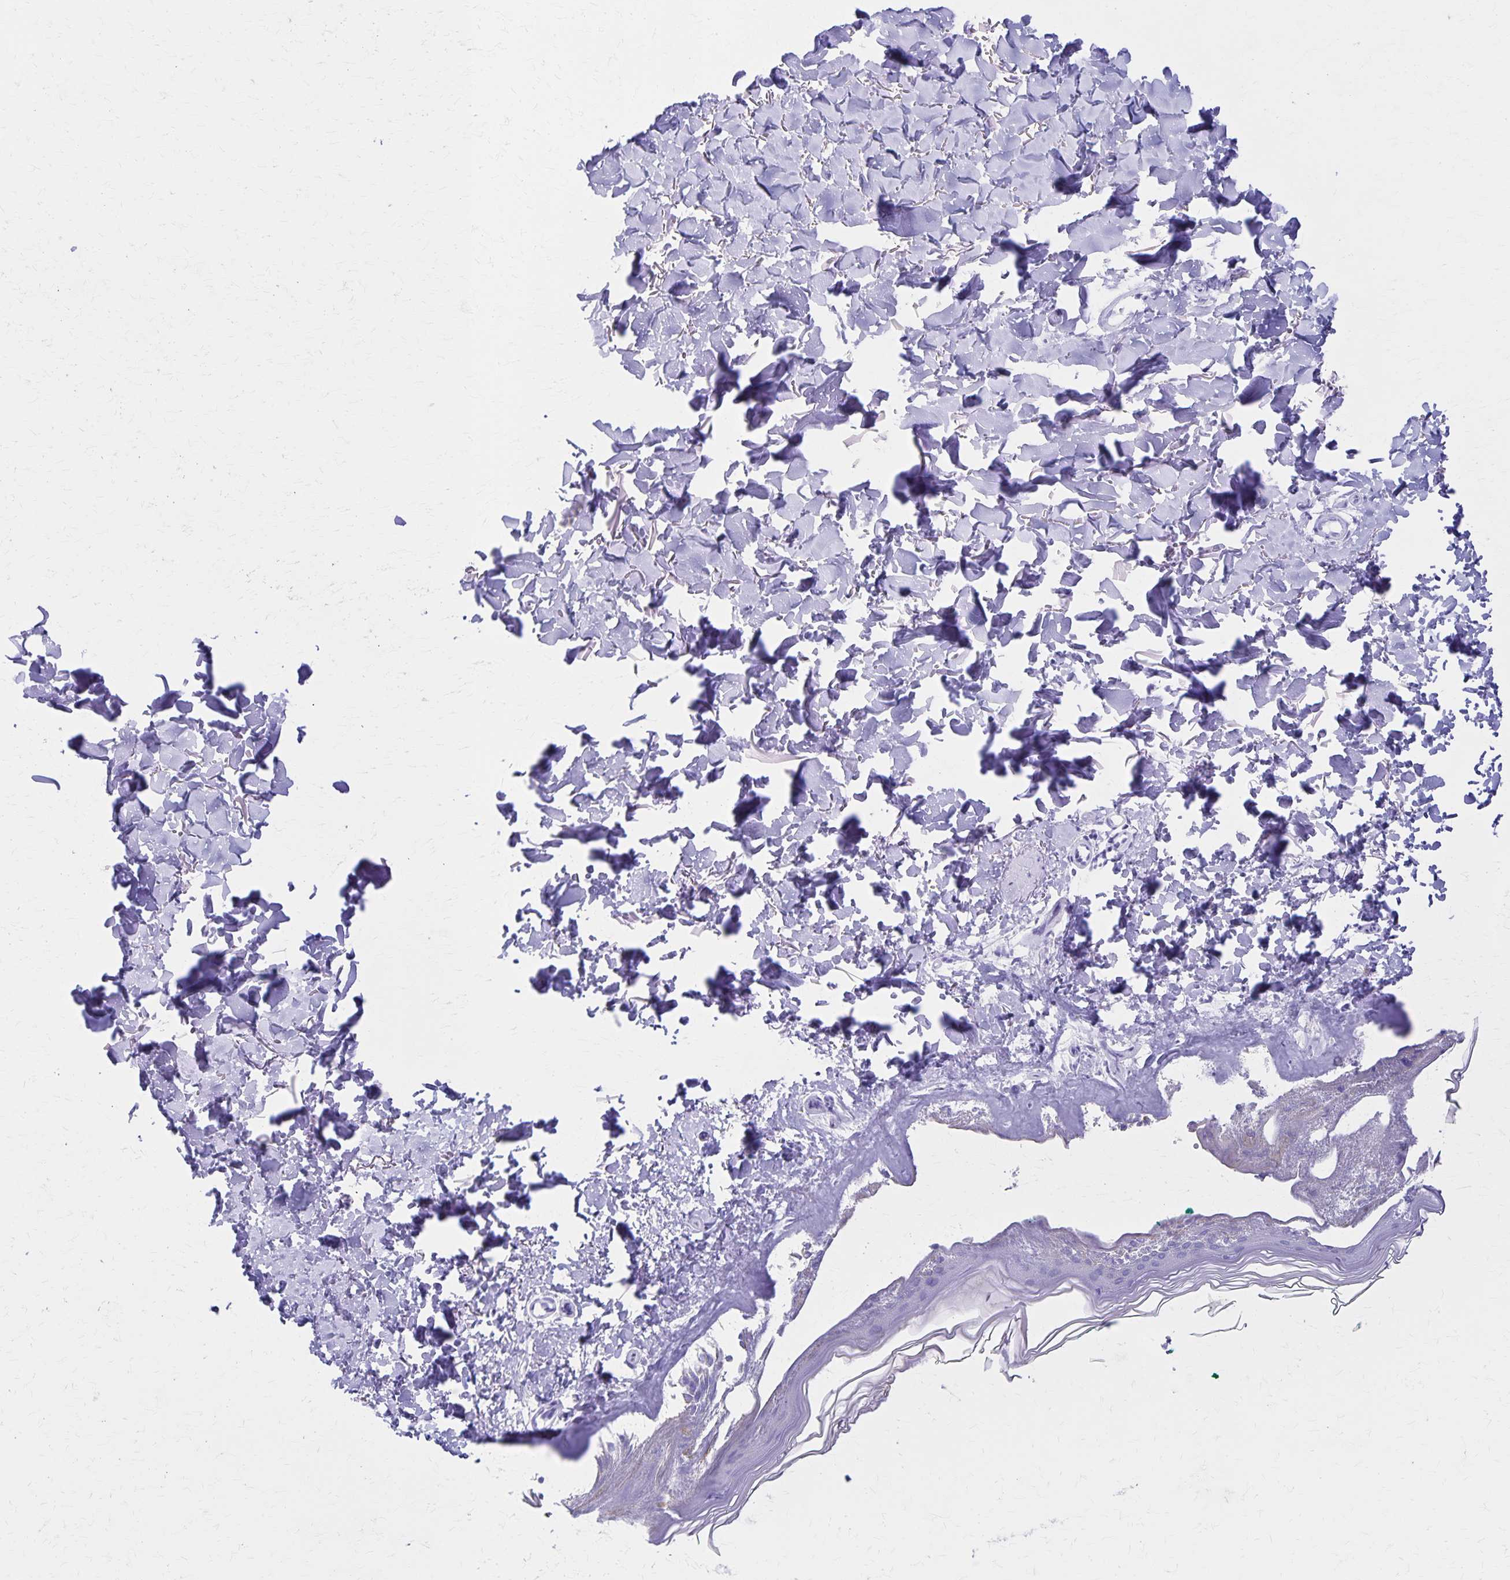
{"staining": {"intensity": "negative", "quantity": "none", "location": "none"}, "tissue": "skin", "cell_type": "Fibroblasts", "image_type": "normal", "snomed": [{"axis": "morphology", "description": "Normal tissue, NOS"}, {"axis": "topography", "description": "Skin"}, {"axis": "topography", "description": "Peripheral nerve tissue"}], "caption": "Skin was stained to show a protein in brown. There is no significant staining in fibroblasts. (DAB immunohistochemistry with hematoxylin counter stain).", "gene": "DEFA5", "patient": {"sex": "female", "age": 45}}